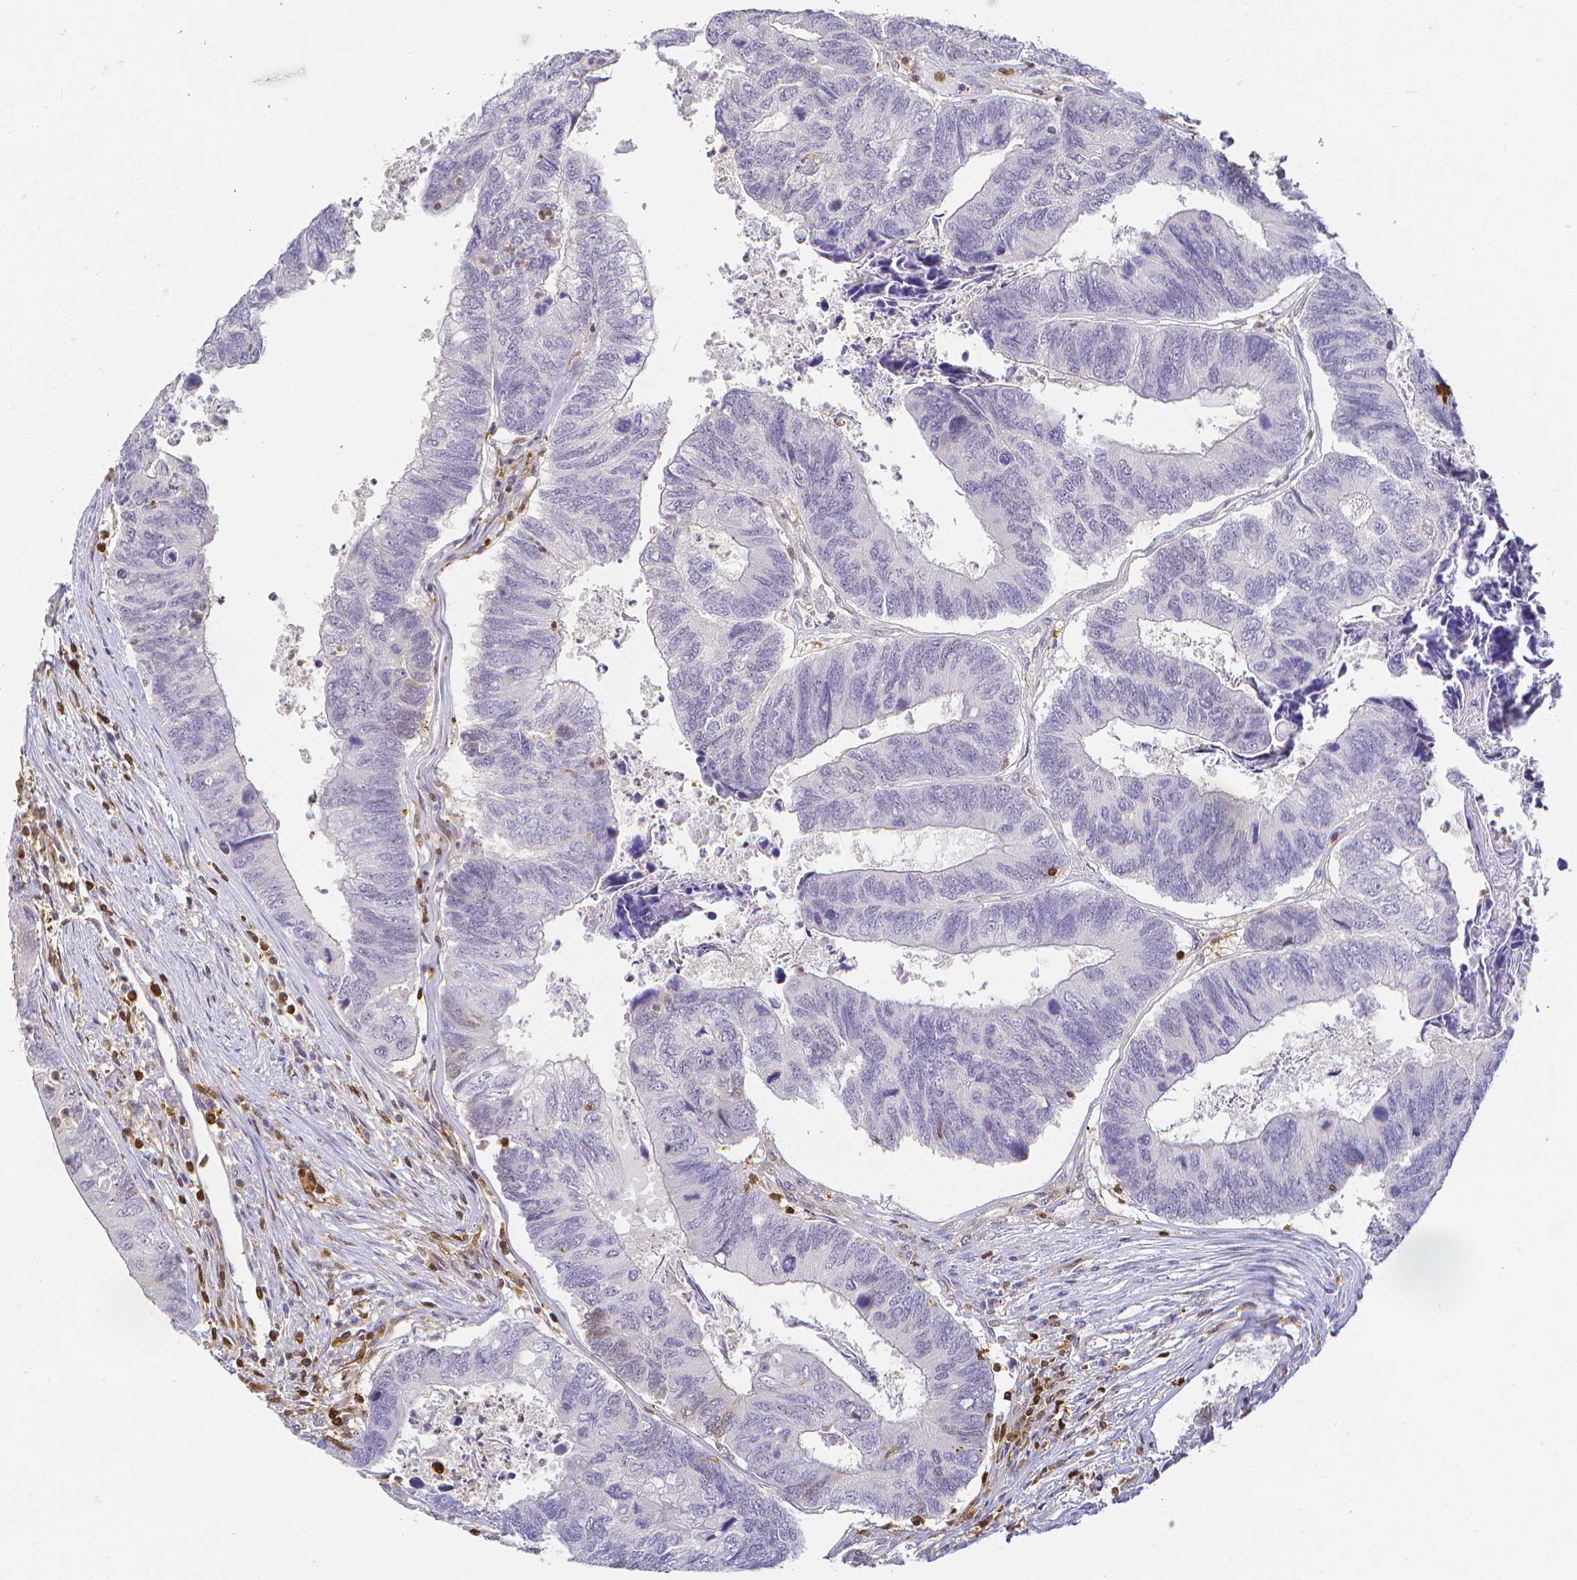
{"staining": {"intensity": "negative", "quantity": "none", "location": "none"}, "tissue": "colorectal cancer", "cell_type": "Tumor cells", "image_type": "cancer", "snomed": [{"axis": "morphology", "description": "Adenocarcinoma, NOS"}, {"axis": "topography", "description": "Colon"}], "caption": "DAB immunohistochemical staining of colorectal cancer shows no significant positivity in tumor cells.", "gene": "COTL1", "patient": {"sex": "female", "age": 67}}